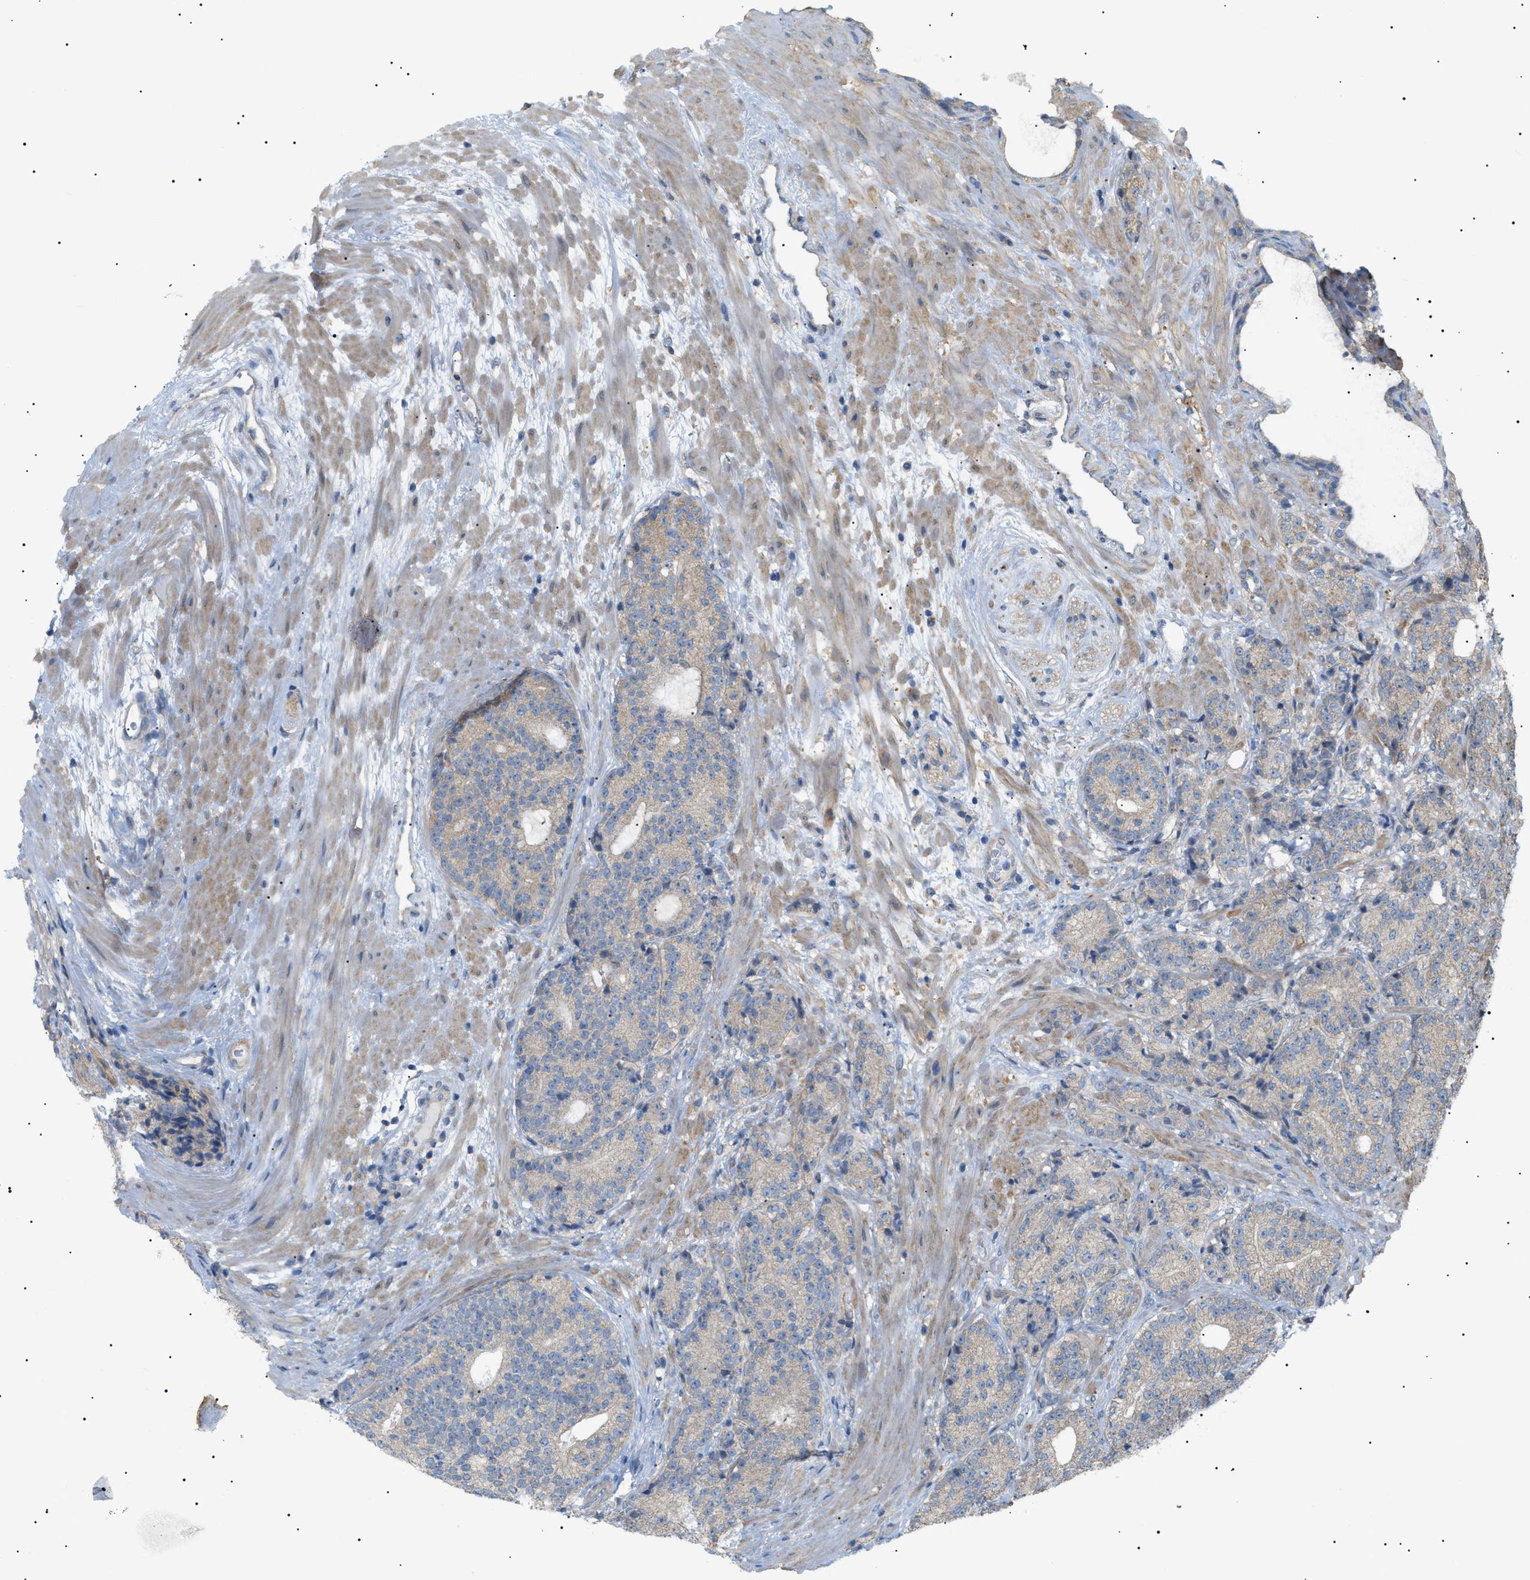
{"staining": {"intensity": "weak", "quantity": "<25%", "location": "cytoplasmic/membranous"}, "tissue": "prostate cancer", "cell_type": "Tumor cells", "image_type": "cancer", "snomed": [{"axis": "morphology", "description": "Adenocarcinoma, High grade"}, {"axis": "topography", "description": "Prostate"}], "caption": "Tumor cells show no significant protein staining in prostate cancer.", "gene": "IRS2", "patient": {"sex": "male", "age": 61}}